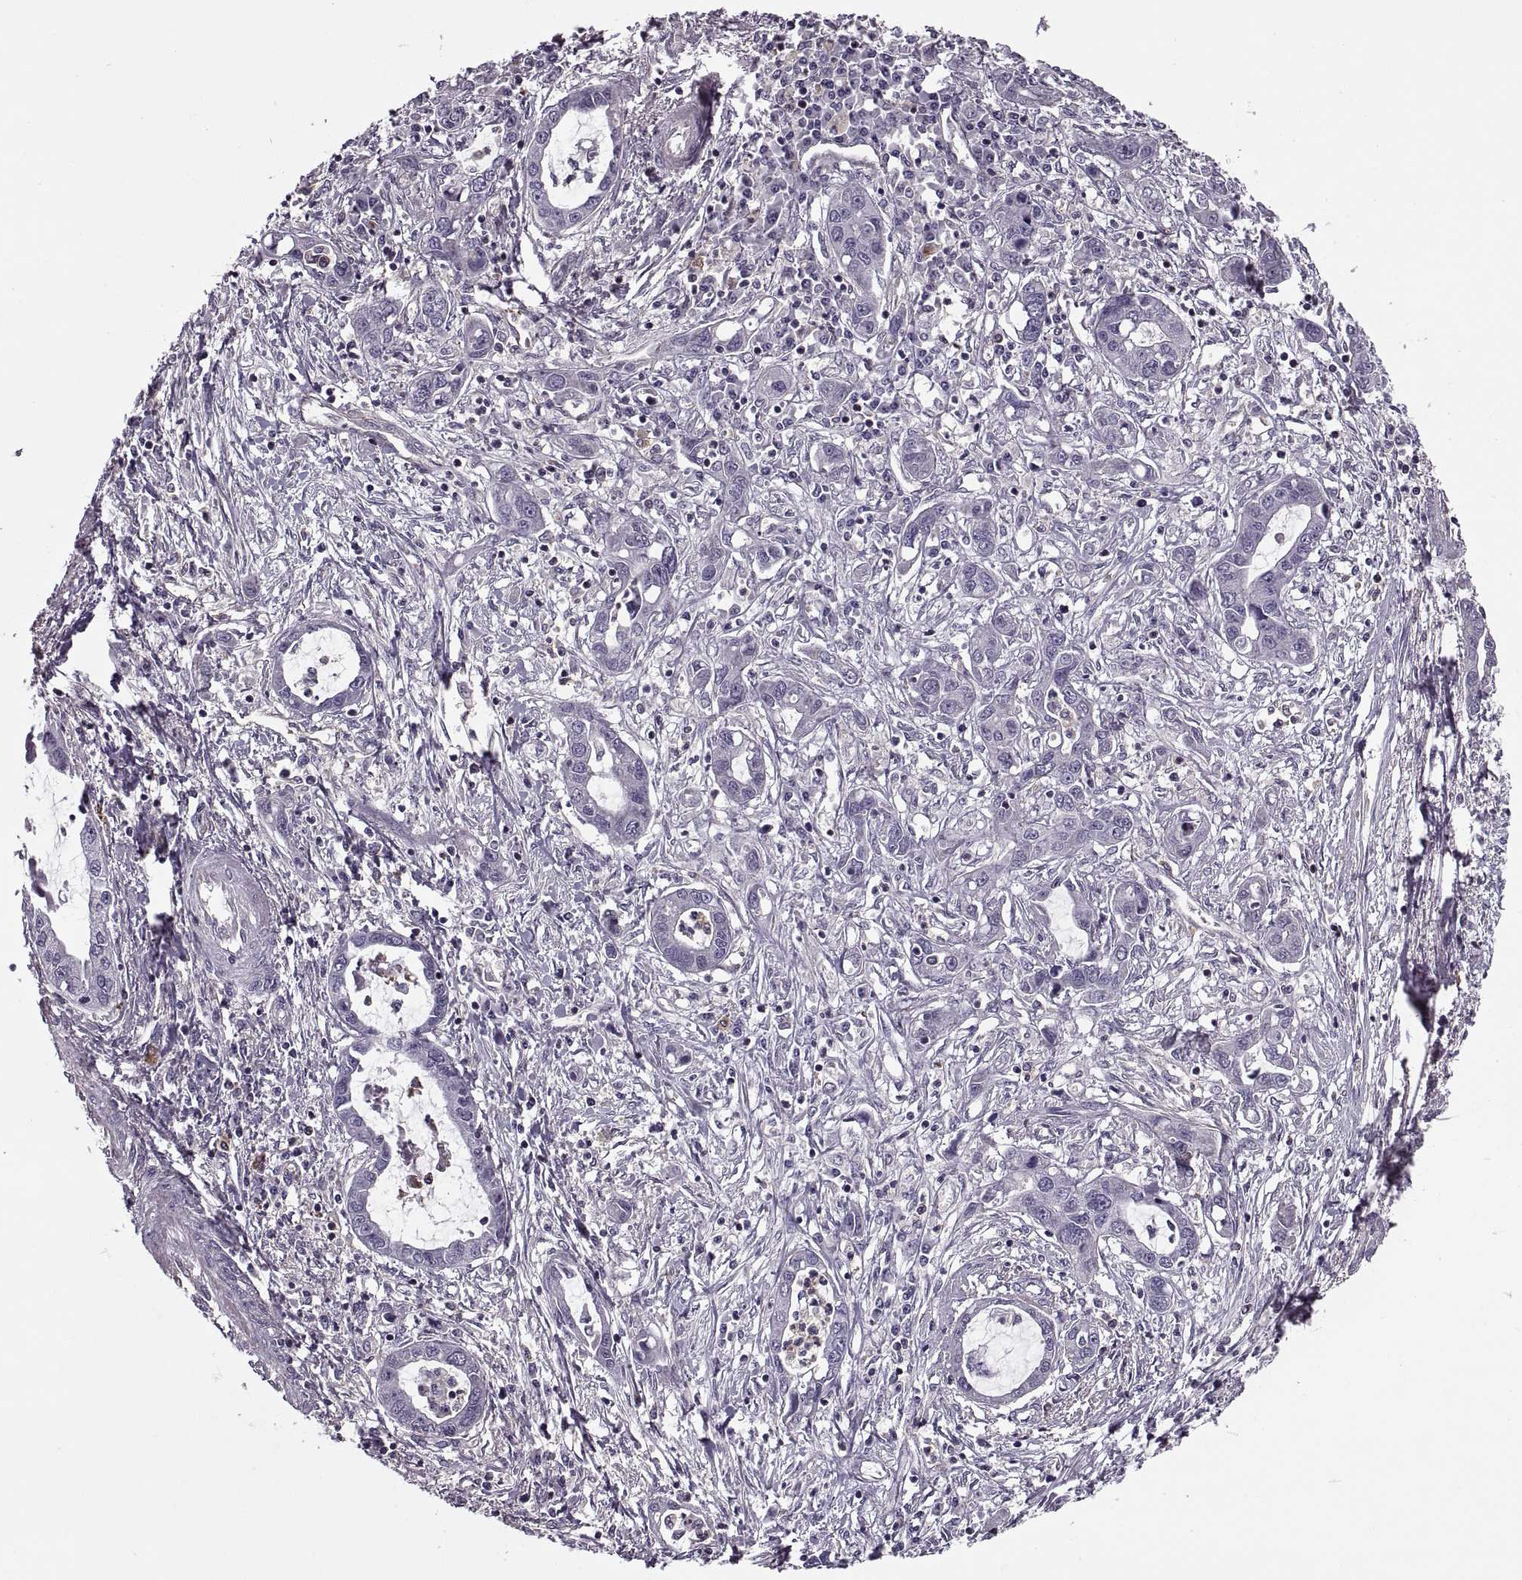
{"staining": {"intensity": "negative", "quantity": "none", "location": "none"}, "tissue": "liver cancer", "cell_type": "Tumor cells", "image_type": "cancer", "snomed": [{"axis": "morphology", "description": "Cholangiocarcinoma"}, {"axis": "topography", "description": "Liver"}], "caption": "Micrograph shows no significant protein expression in tumor cells of cholangiocarcinoma (liver).", "gene": "SLC2A3", "patient": {"sex": "male", "age": 58}}